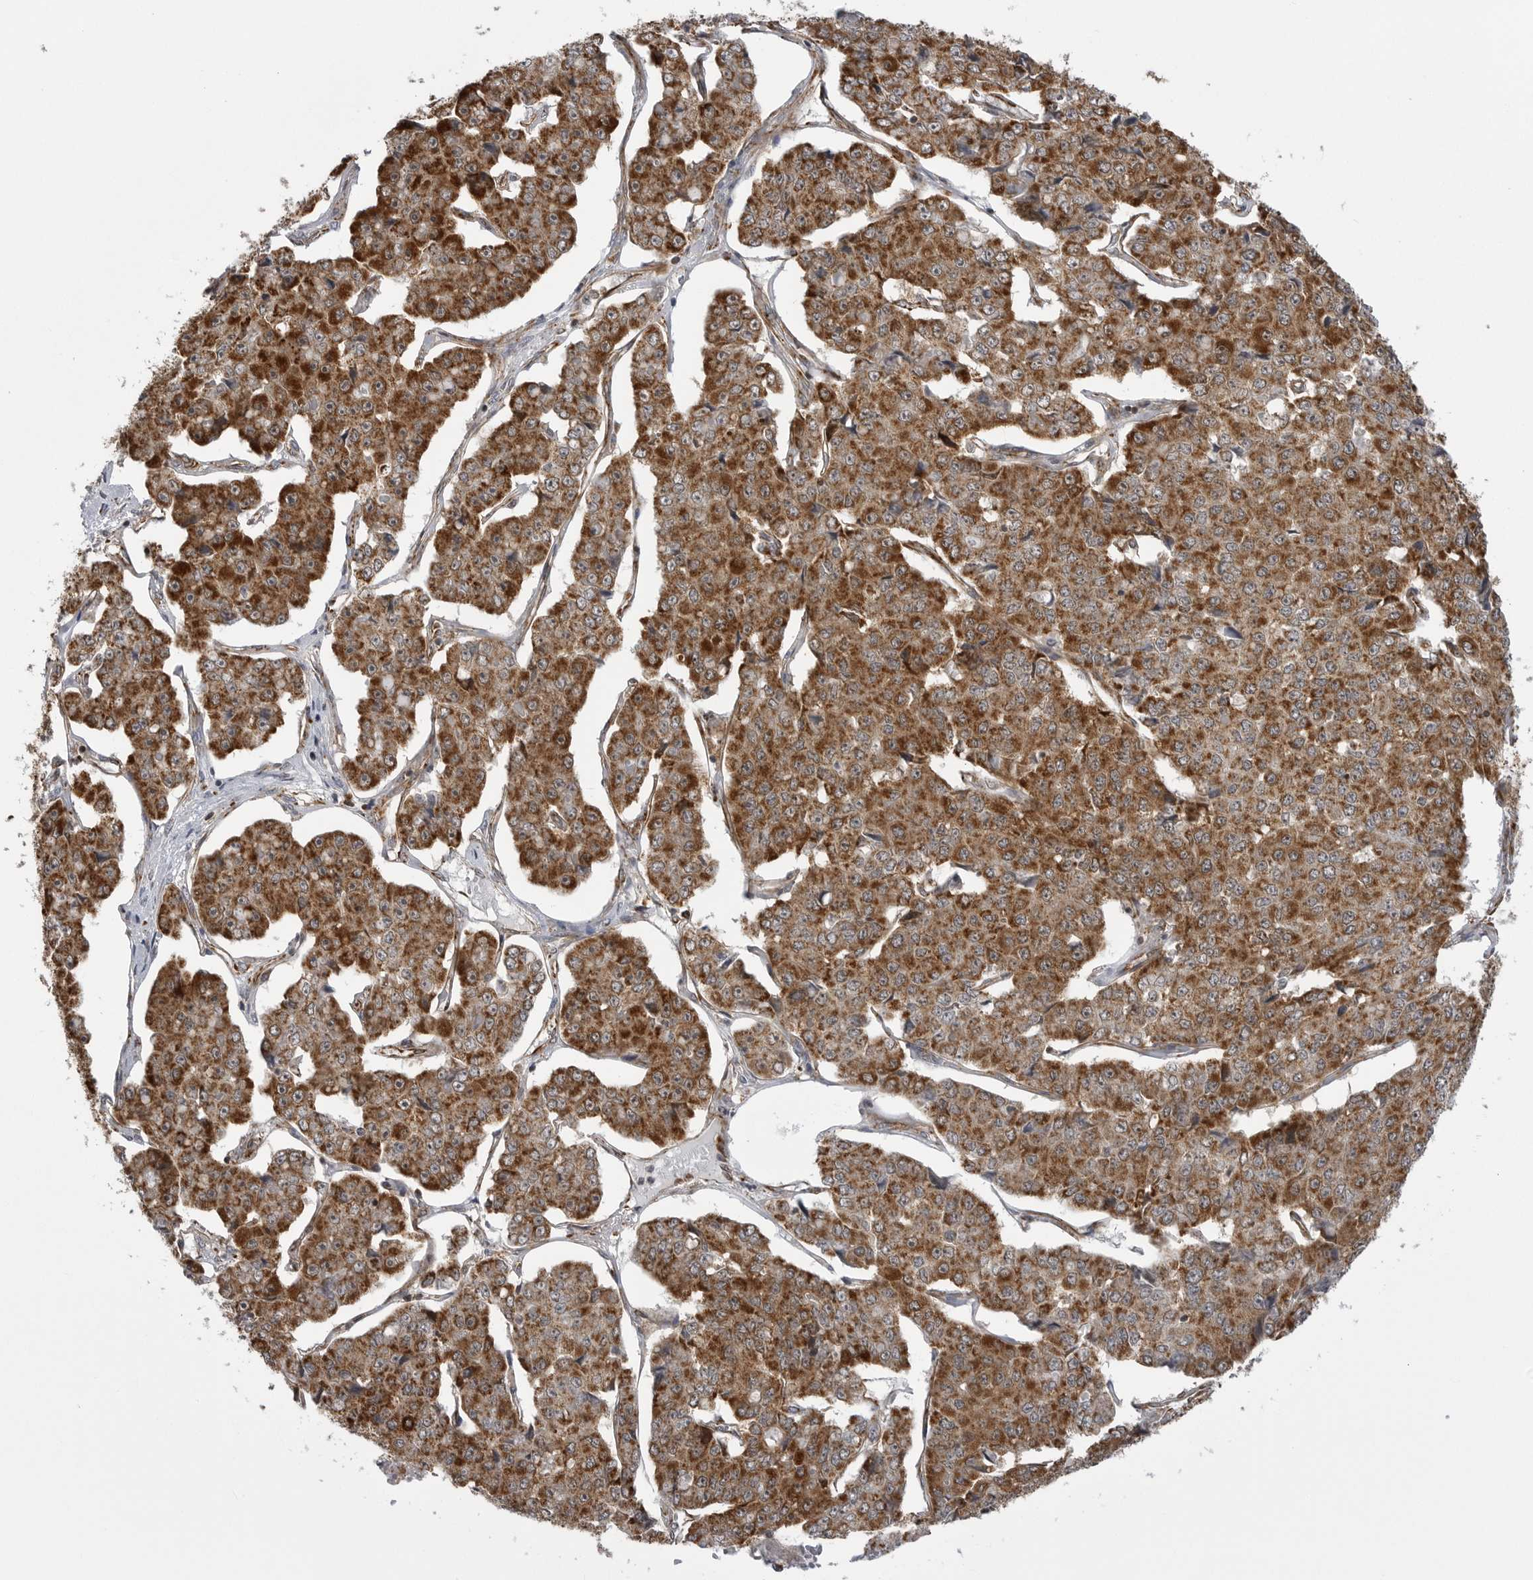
{"staining": {"intensity": "strong", "quantity": ">75%", "location": "cytoplasmic/membranous"}, "tissue": "pancreatic cancer", "cell_type": "Tumor cells", "image_type": "cancer", "snomed": [{"axis": "morphology", "description": "Adenocarcinoma, NOS"}, {"axis": "topography", "description": "Pancreas"}], "caption": "This is an image of immunohistochemistry (IHC) staining of pancreatic cancer, which shows strong positivity in the cytoplasmic/membranous of tumor cells.", "gene": "FH", "patient": {"sex": "male", "age": 50}}